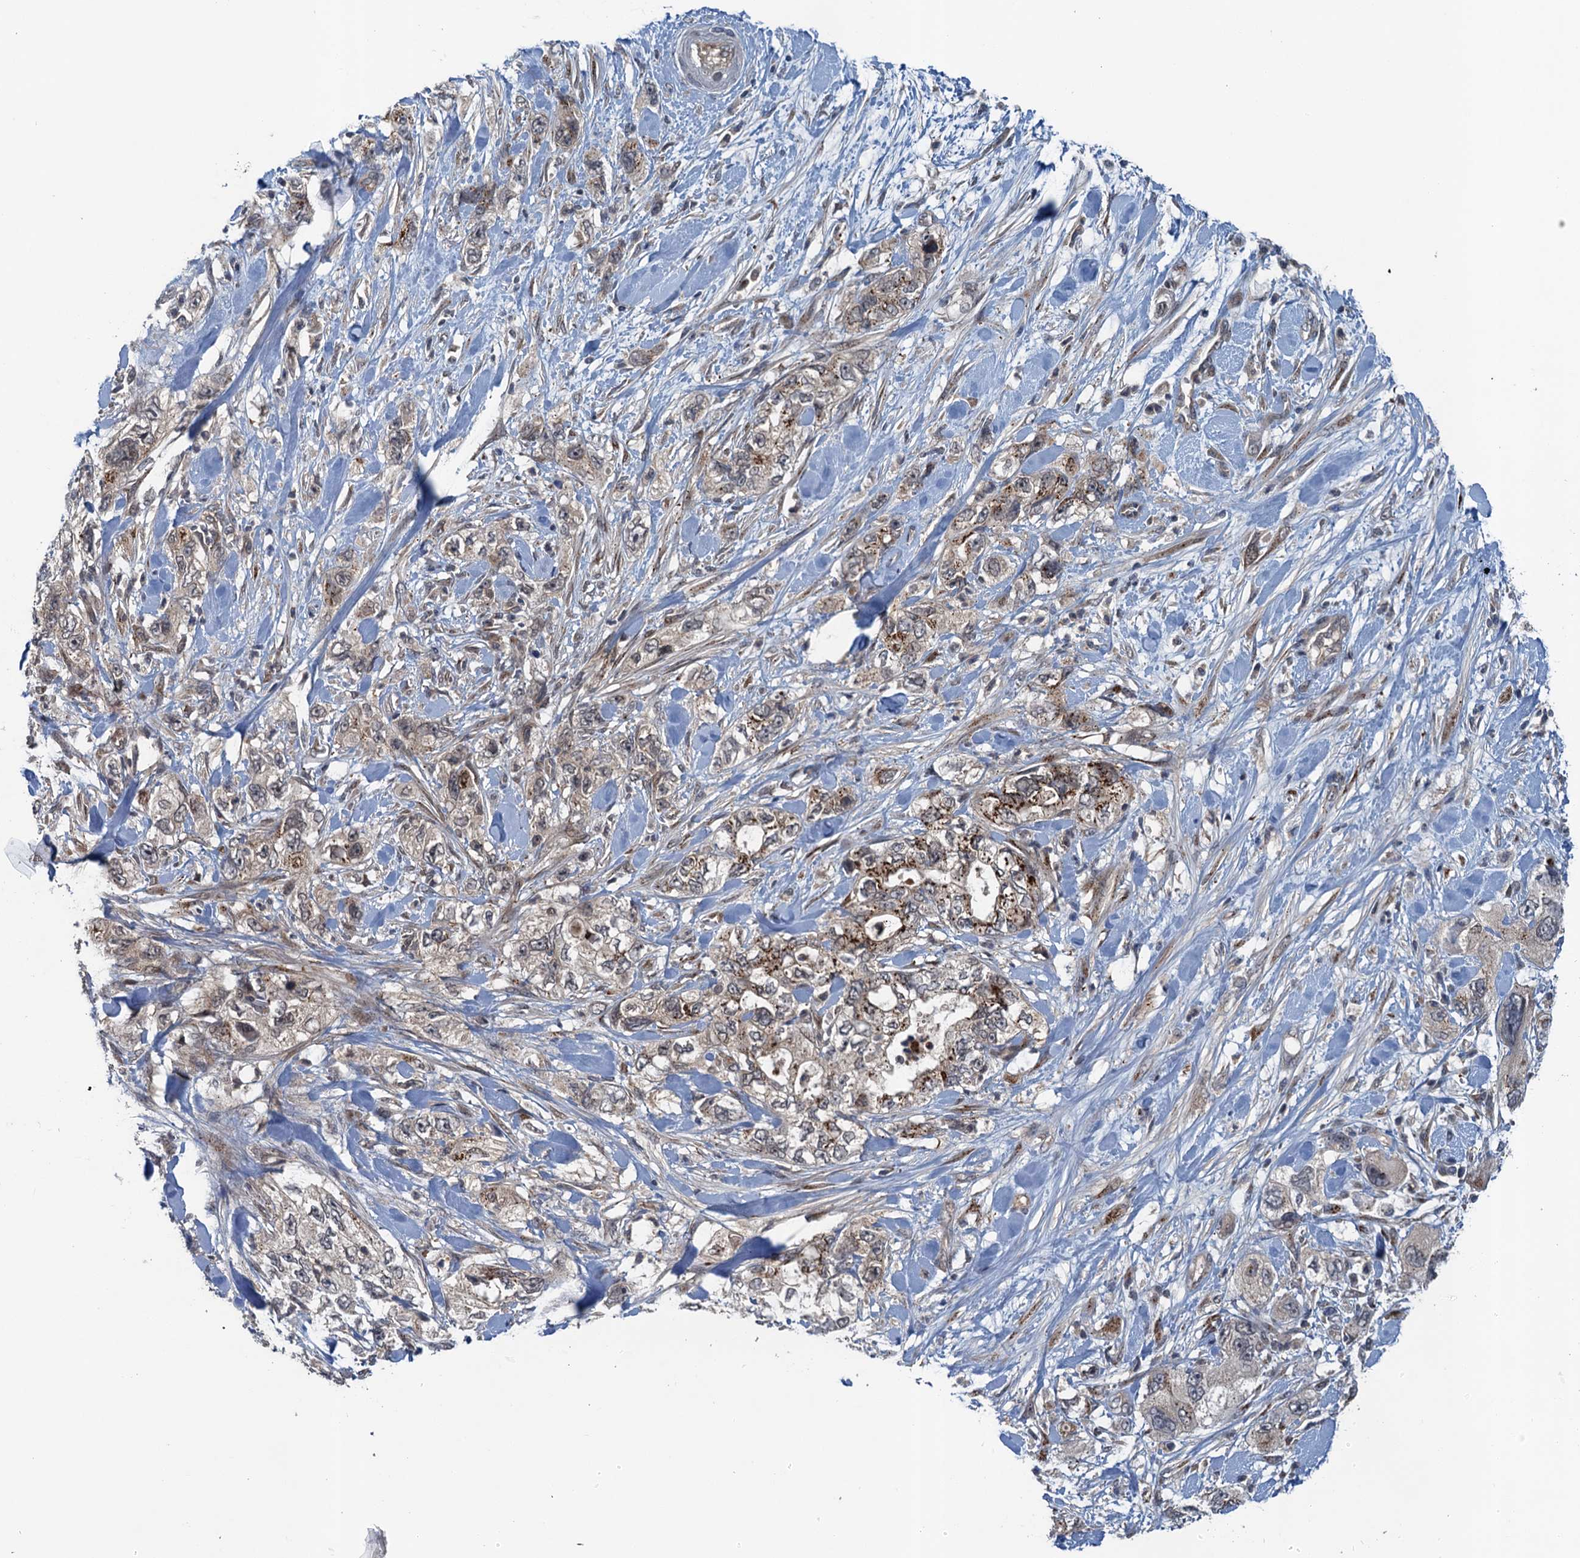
{"staining": {"intensity": "moderate", "quantity": "25%-75%", "location": "cytoplasmic/membranous"}, "tissue": "pancreatic cancer", "cell_type": "Tumor cells", "image_type": "cancer", "snomed": [{"axis": "morphology", "description": "Adenocarcinoma, NOS"}, {"axis": "topography", "description": "Pancreas"}], "caption": "DAB (3,3'-diaminobenzidine) immunohistochemical staining of pancreatic adenocarcinoma reveals moderate cytoplasmic/membranous protein staining in about 25%-75% of tumor cells.", "gene": "RNF165", "patient": {"sex": "female", "age": 73}}